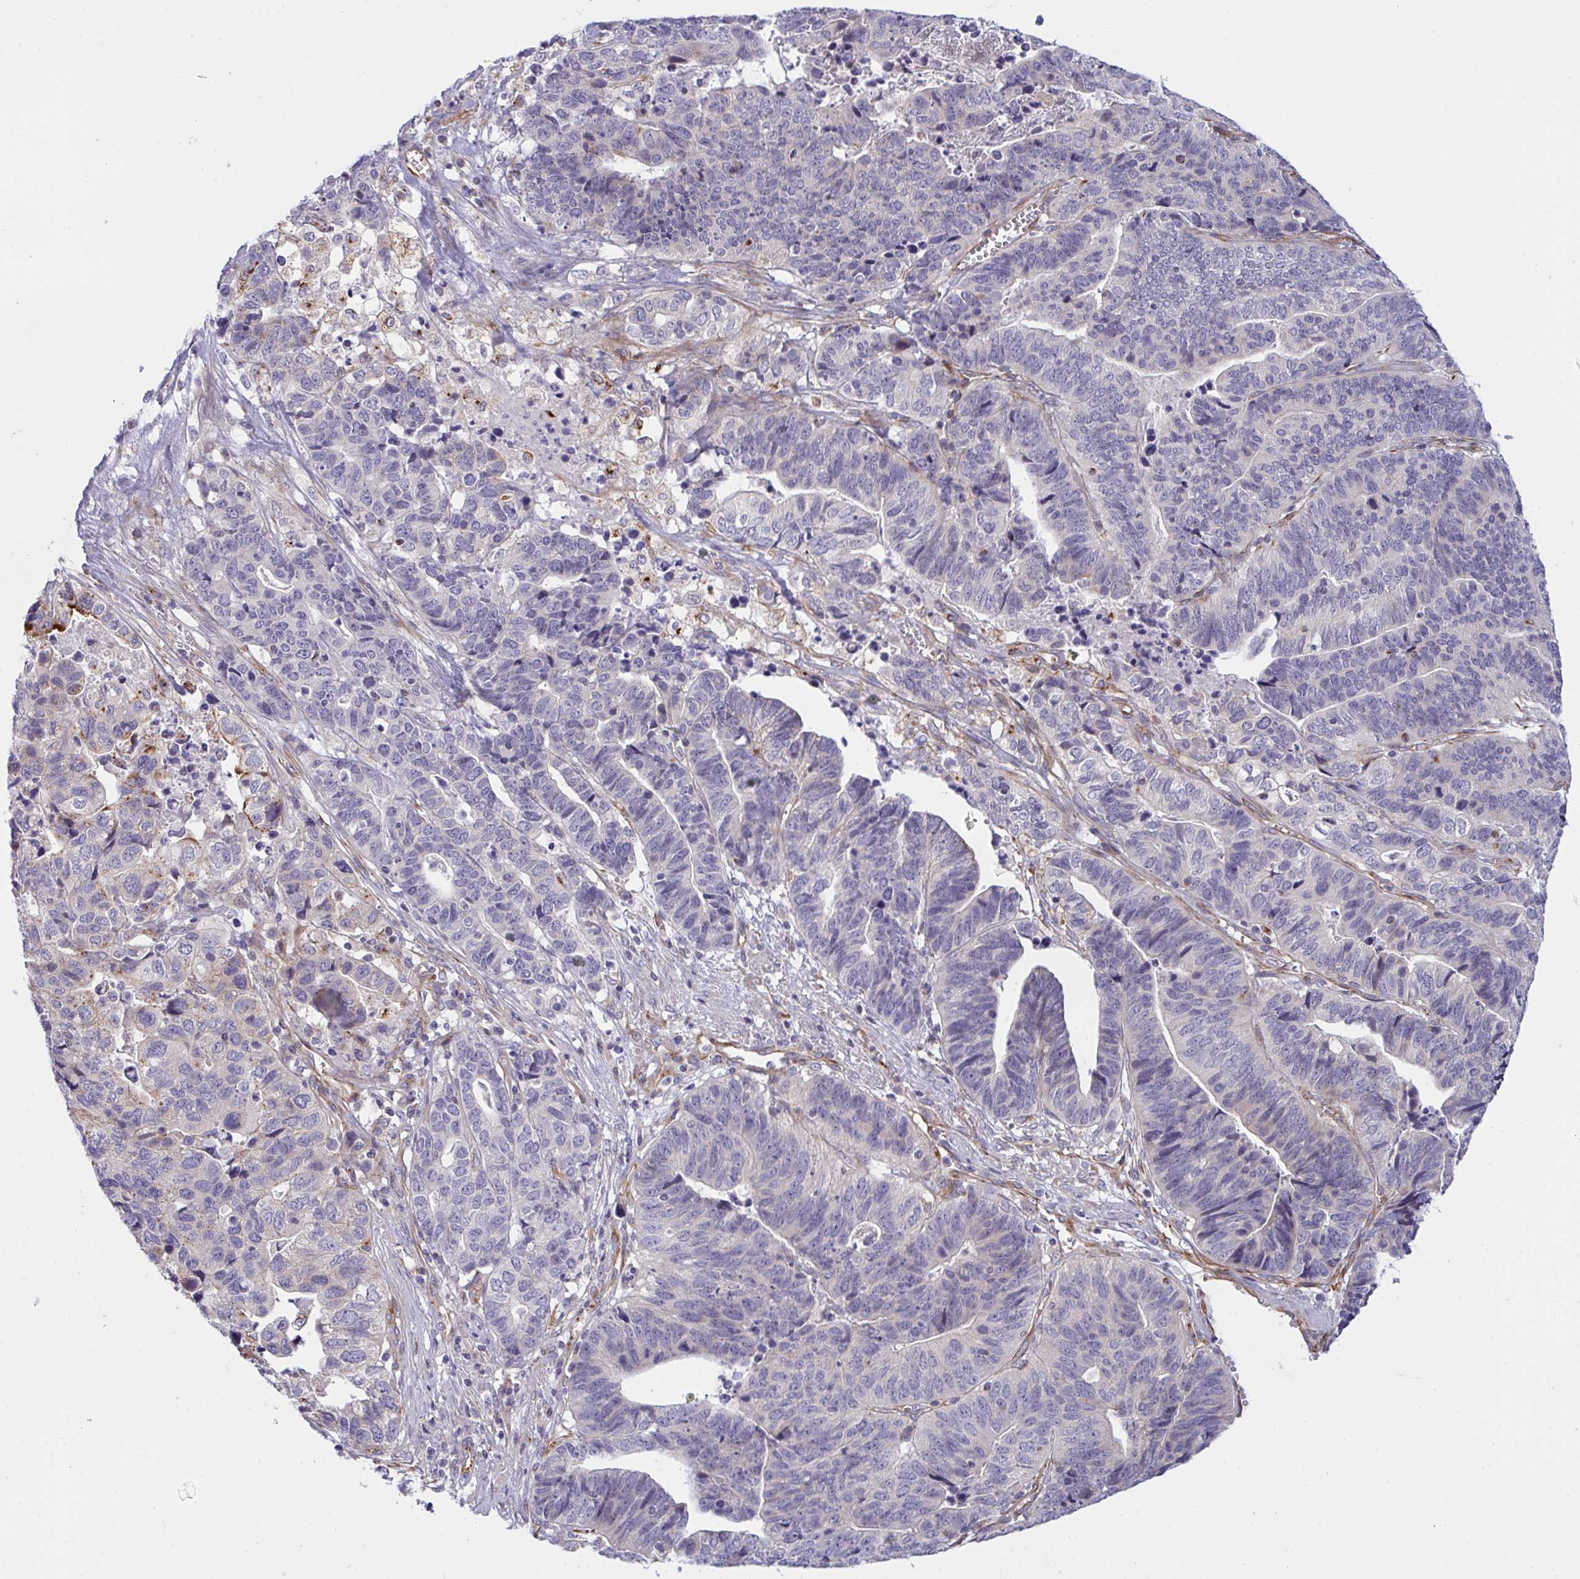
{"staining": {"intensity": "negative", "quantity": "none", "location": "none"}, "tissue": "stomach cancer", "cell_type": "Tumor cells", "image_type": "cancer", "snomed": [{"axis": "morphology", "description": "Adenocarcinoma, NOS"}, {"axis": "topography", "description": "Stomach, upper"}], "caption": "Tumor cells are negative for protein expression in human stomach cancer (adenocarcinoma). The staining was performed using DAB to visualize the protein expression in brown, while the nuclei were stained in blue with hematoxylin (Magnification: 20x).", "gene": "DCBLD1", "patient": {"sex": "female", "age": 67}}